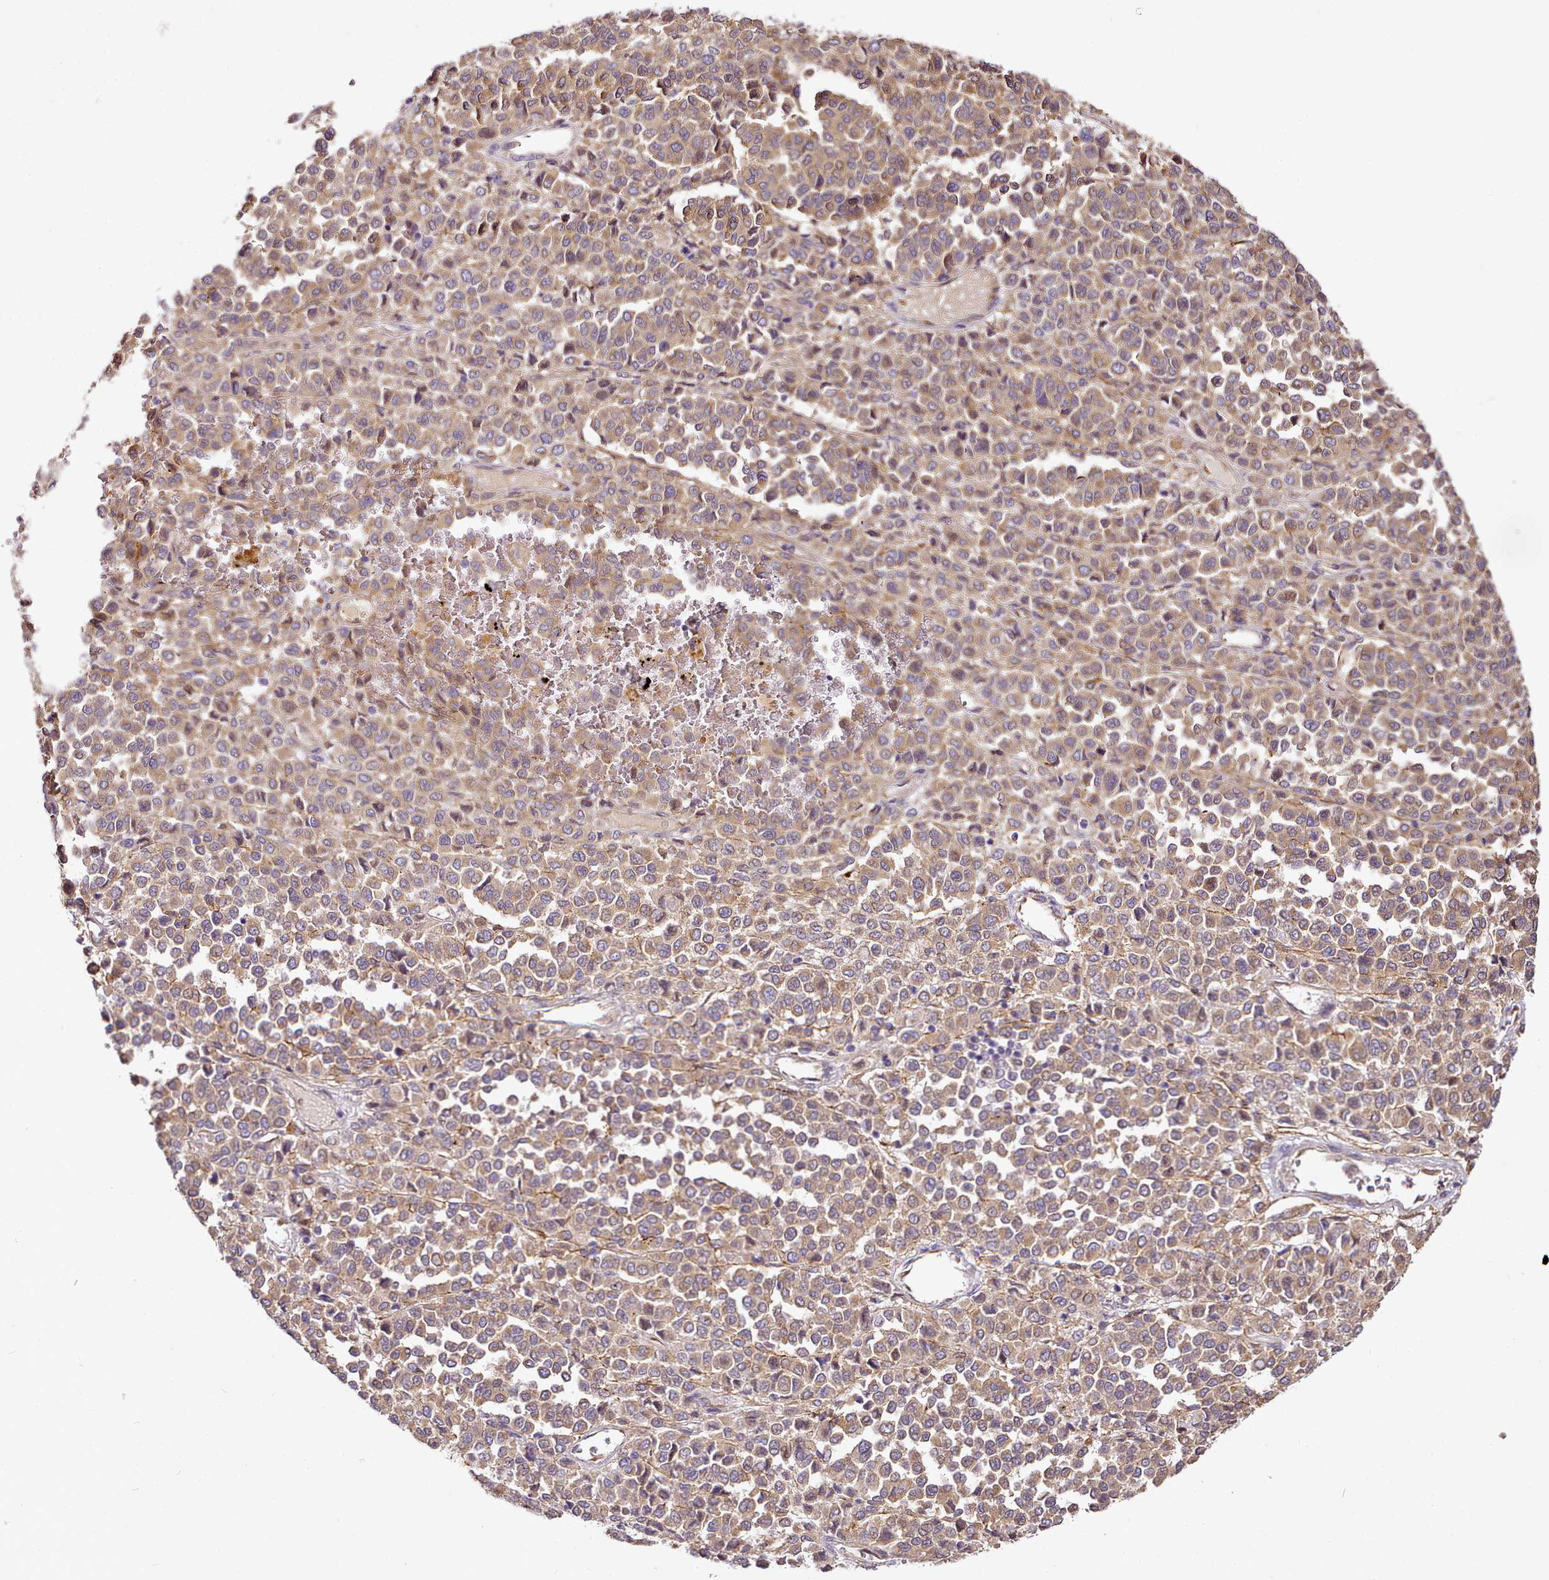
{"staining": {"intensity": "moderate", "quantity": ">75%", "location": "cytoplasmic/membranous"}, "tissue": "melanoma", "cell_type": "Tumor cells", "image_type": "cancer", "snomed": [{"axis": "morphology", "description": "Malignant melanoma, Metastatic site"}, {"axis": "topography", "description": "Pancreas"}], "caption": "Immunohistochemical staining of malignant melanoma (metastatic site) displays moderate cytoplasmic/membranous protein positivity in approximately >75% of tumor cells.", "gene": "NBPF1", "patient": {"sex": "female", "age": 30}}